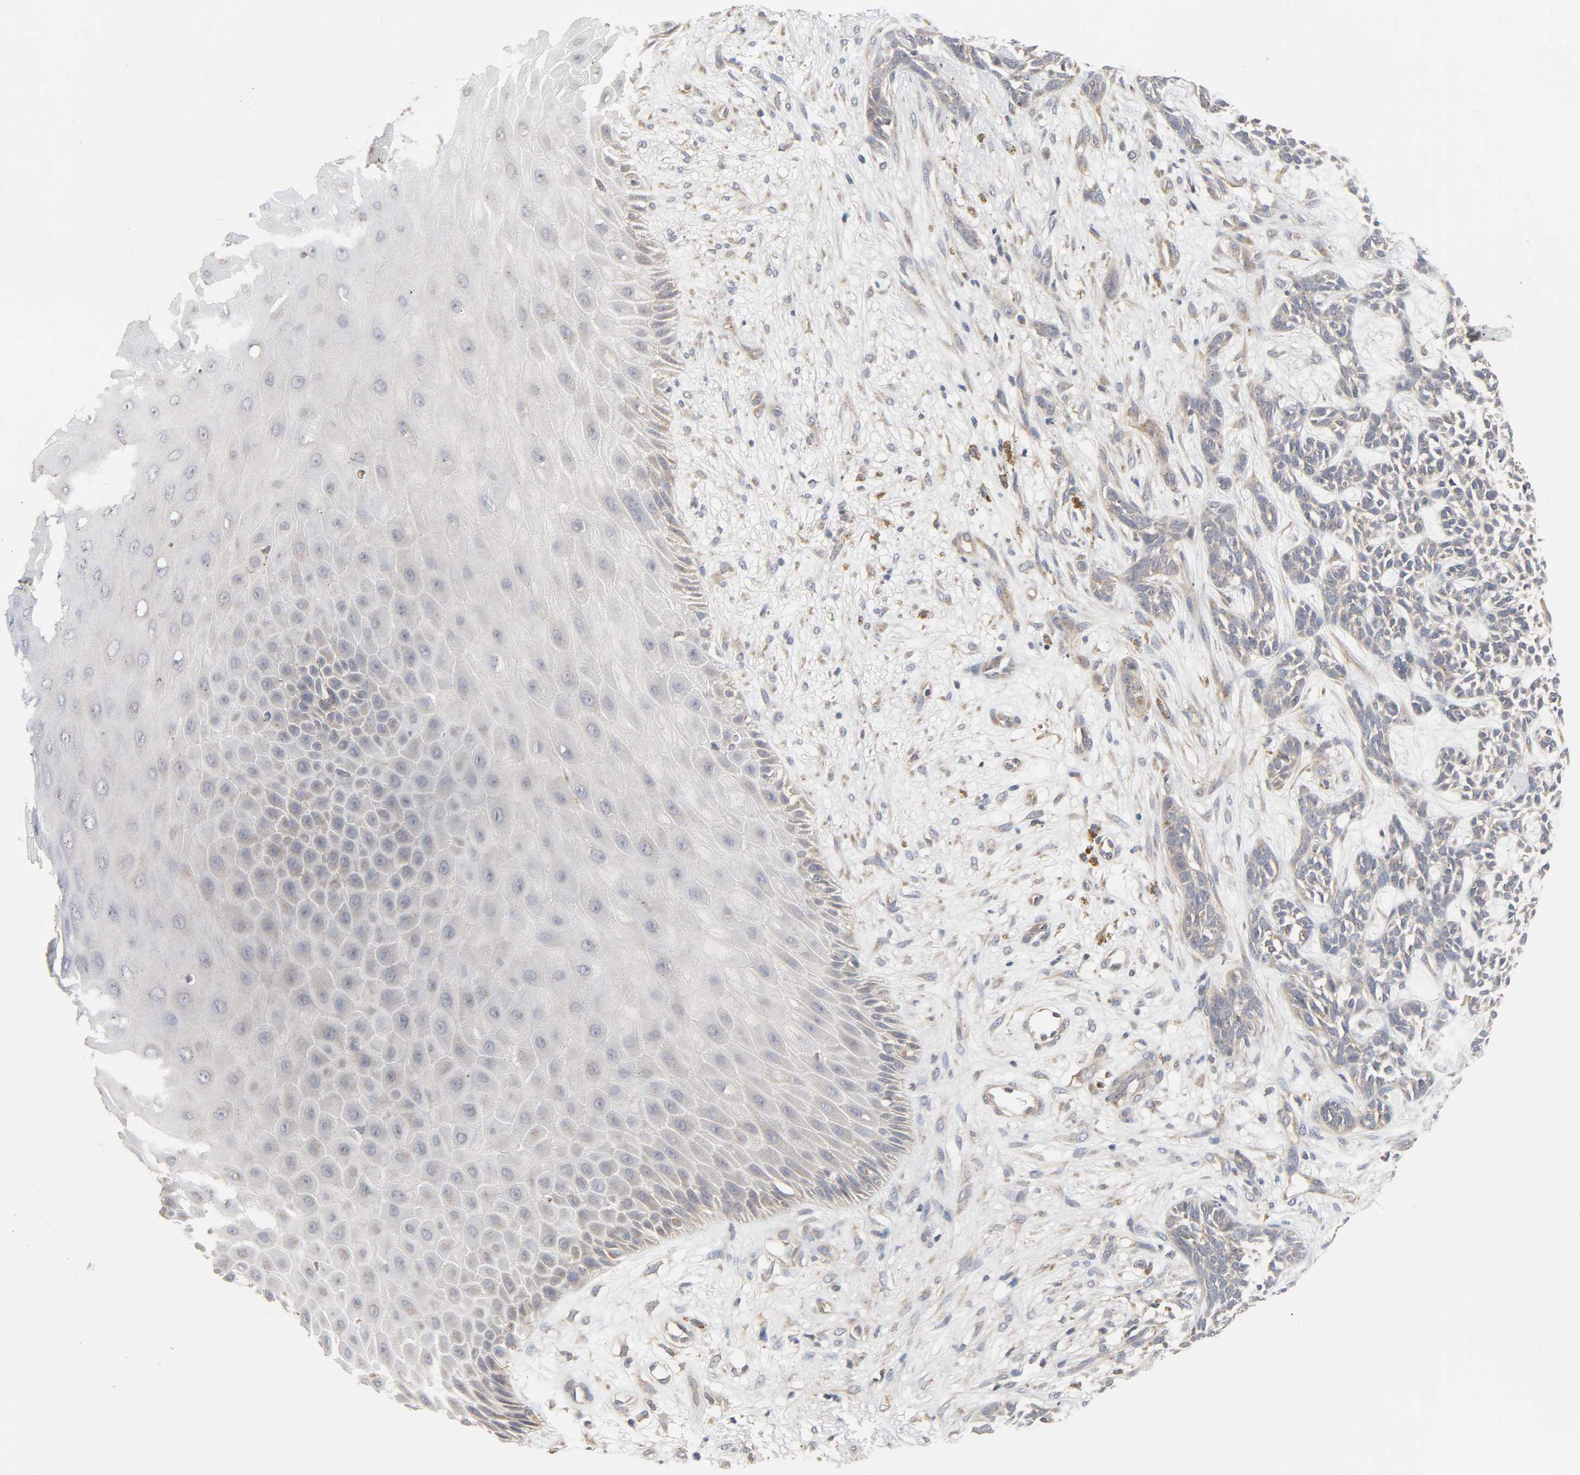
{"staining": {"intensity": "weak", "quantity": "25%-75%", "location": "cytoplasmic/membranous"}, "tissue": "skin cancer", "cell_type": "Tumor cells", "image_type": "cancer", "snomed": [{"axis": "morphology", "description": "Basal cell carcinoma"}, {"axis": "topography", "description": "Skin"}], "caption": "Immunohistochemistry (IHC) histopathology image of neoplastic tissue: skin basal cell carcinoma stained using immunohistochemistry demonstrates low levels of weak protein expression localized specifically in the cytoplasmic/membranous of tumor cells, appearing as a cytoplasmic/membranous brown color.", "gene": "CLEC4E", "patient": {"sex": "female", "age": 84}}